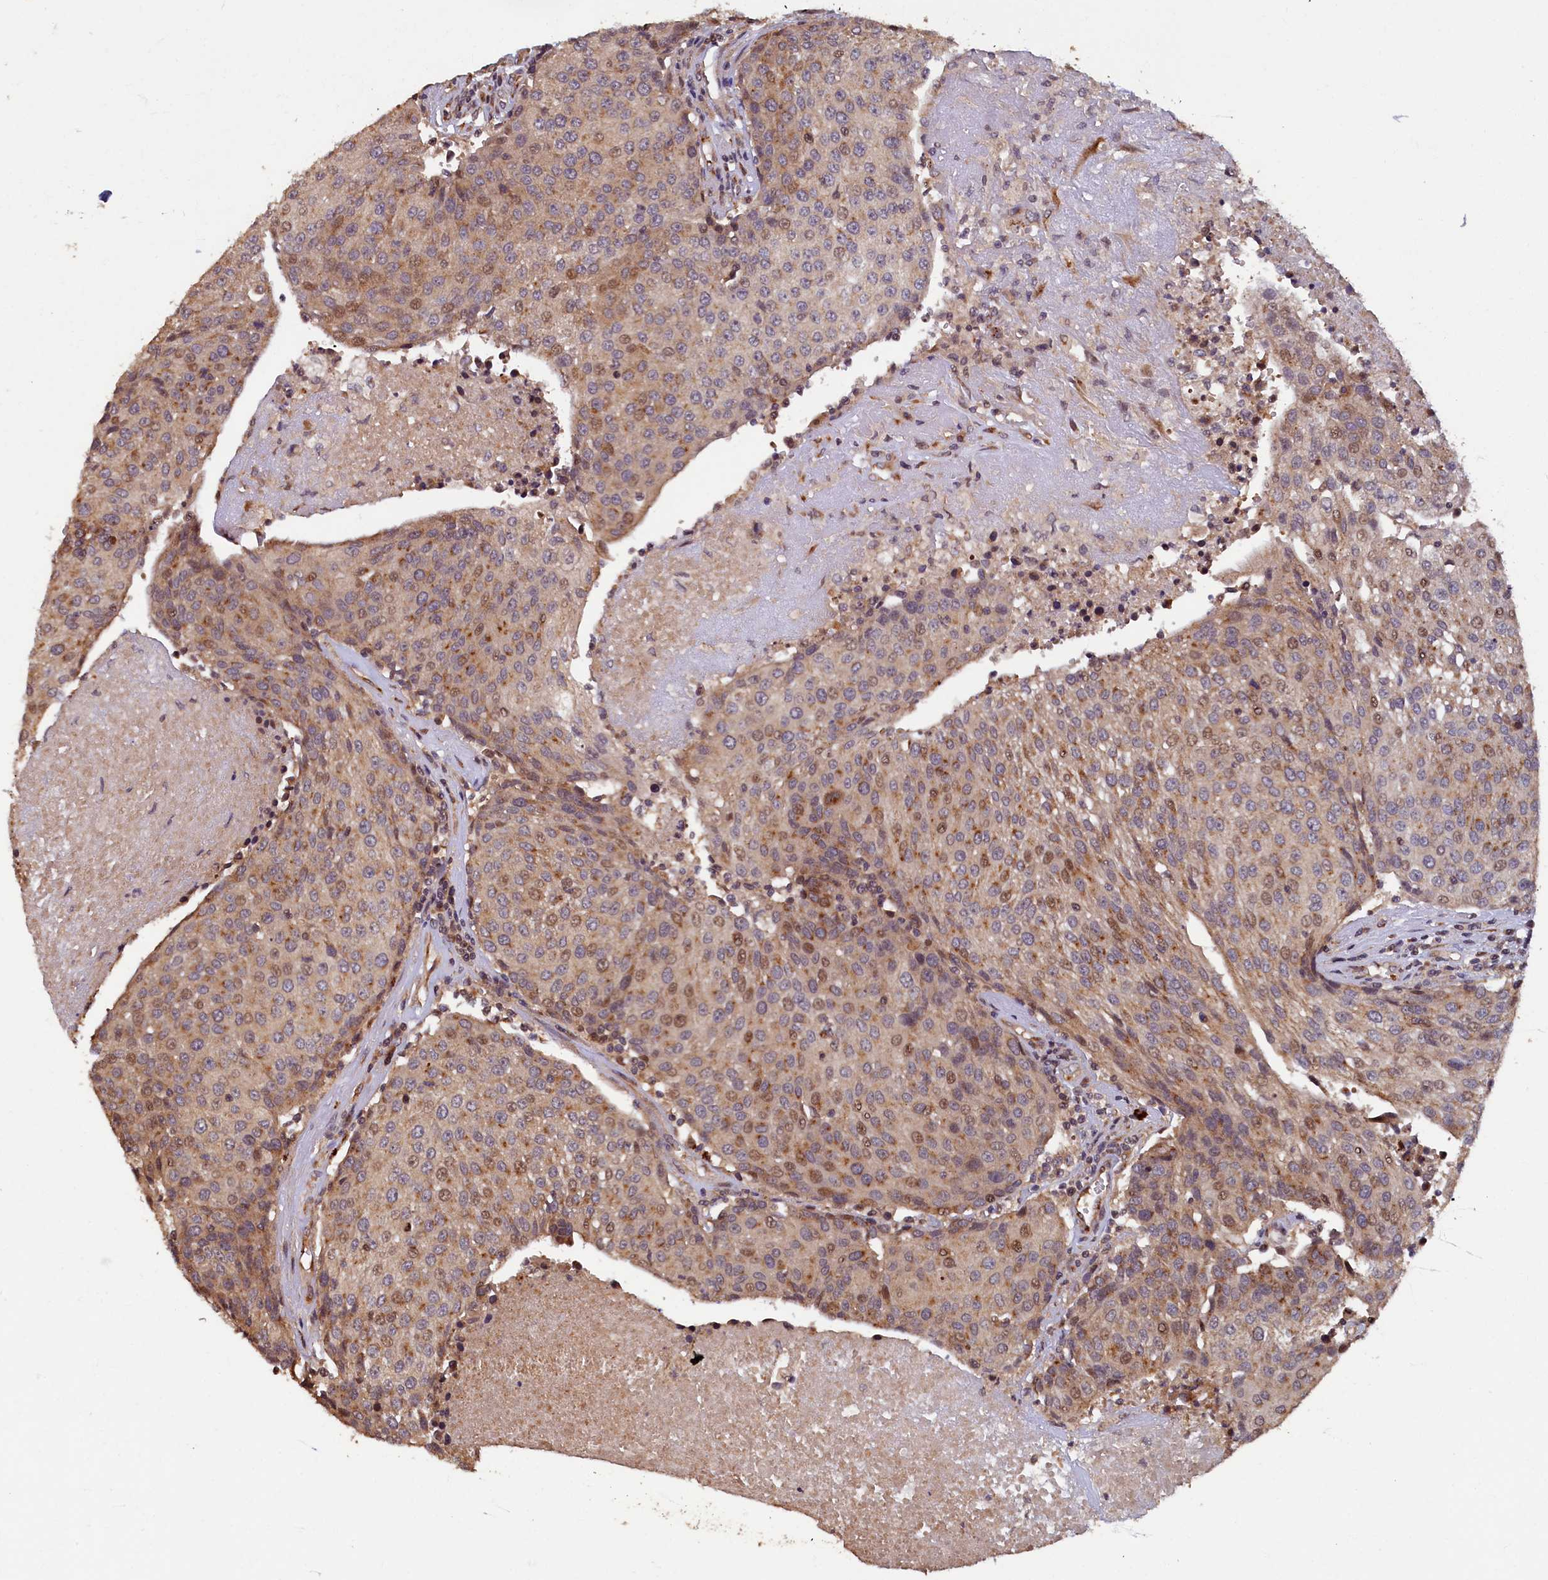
{"staining": {"intensity": "moderate", "quantity": ">75%", "location": "cytoplasmic/membranous"}, "tissue": "urothelial cancer", "cell_type": "Tumor cells", "image_type": "cancer", "snomed": [{"axis": "morphology", "description": "Urothelial carcinoma, High grade"}, {"axis": "topography", "description": "Urinary bladder"}], "caption": "Immunohistochemical staining of high-grade urothelial carcinoma exhibits medium levels of moderate cytoplasmic/membranous expression in about >75% of tumor cells. (brown staining indicates protein expression, while blue staining denotes nuclei).", "gene": "TMEM181", "patient": {"sex": "female", "age": 85}}